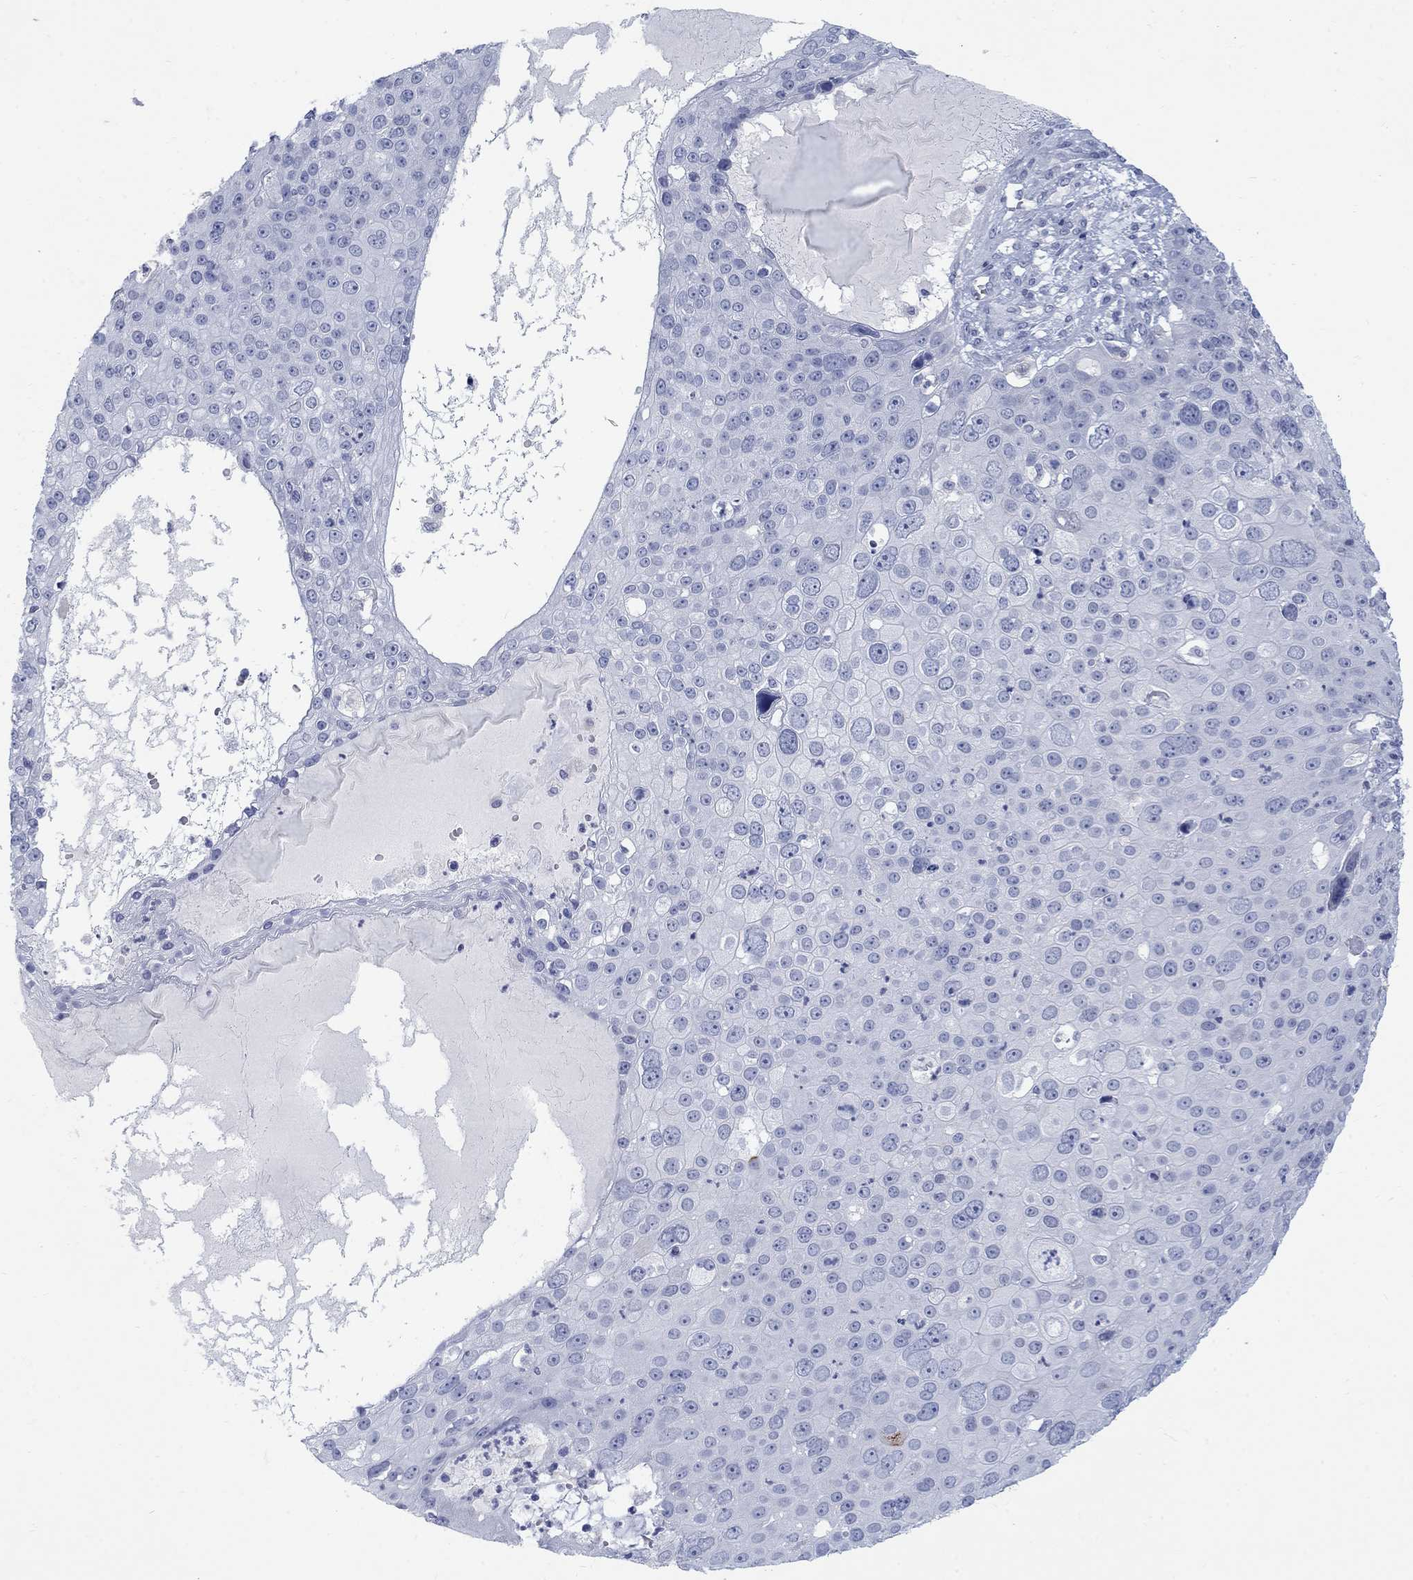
{"staining": {"intensity": "negative", "quantity": "none", "location": "none"}, "tissue": "skin cancer", "cell_type": "Tumor cells", "image_type": "cancer", "snomed": [{"axis": "morphology", "description": "Squamous cell carcinoma, NOS"}, {"axis": "topography", "description": "Skin"}], "caption": "Protein analysis of skin squamous cell carcinoma displays no significant staining in tumor cells.", "gene": "RFTN2", "patient": {"sex": "male", "age": 71}}